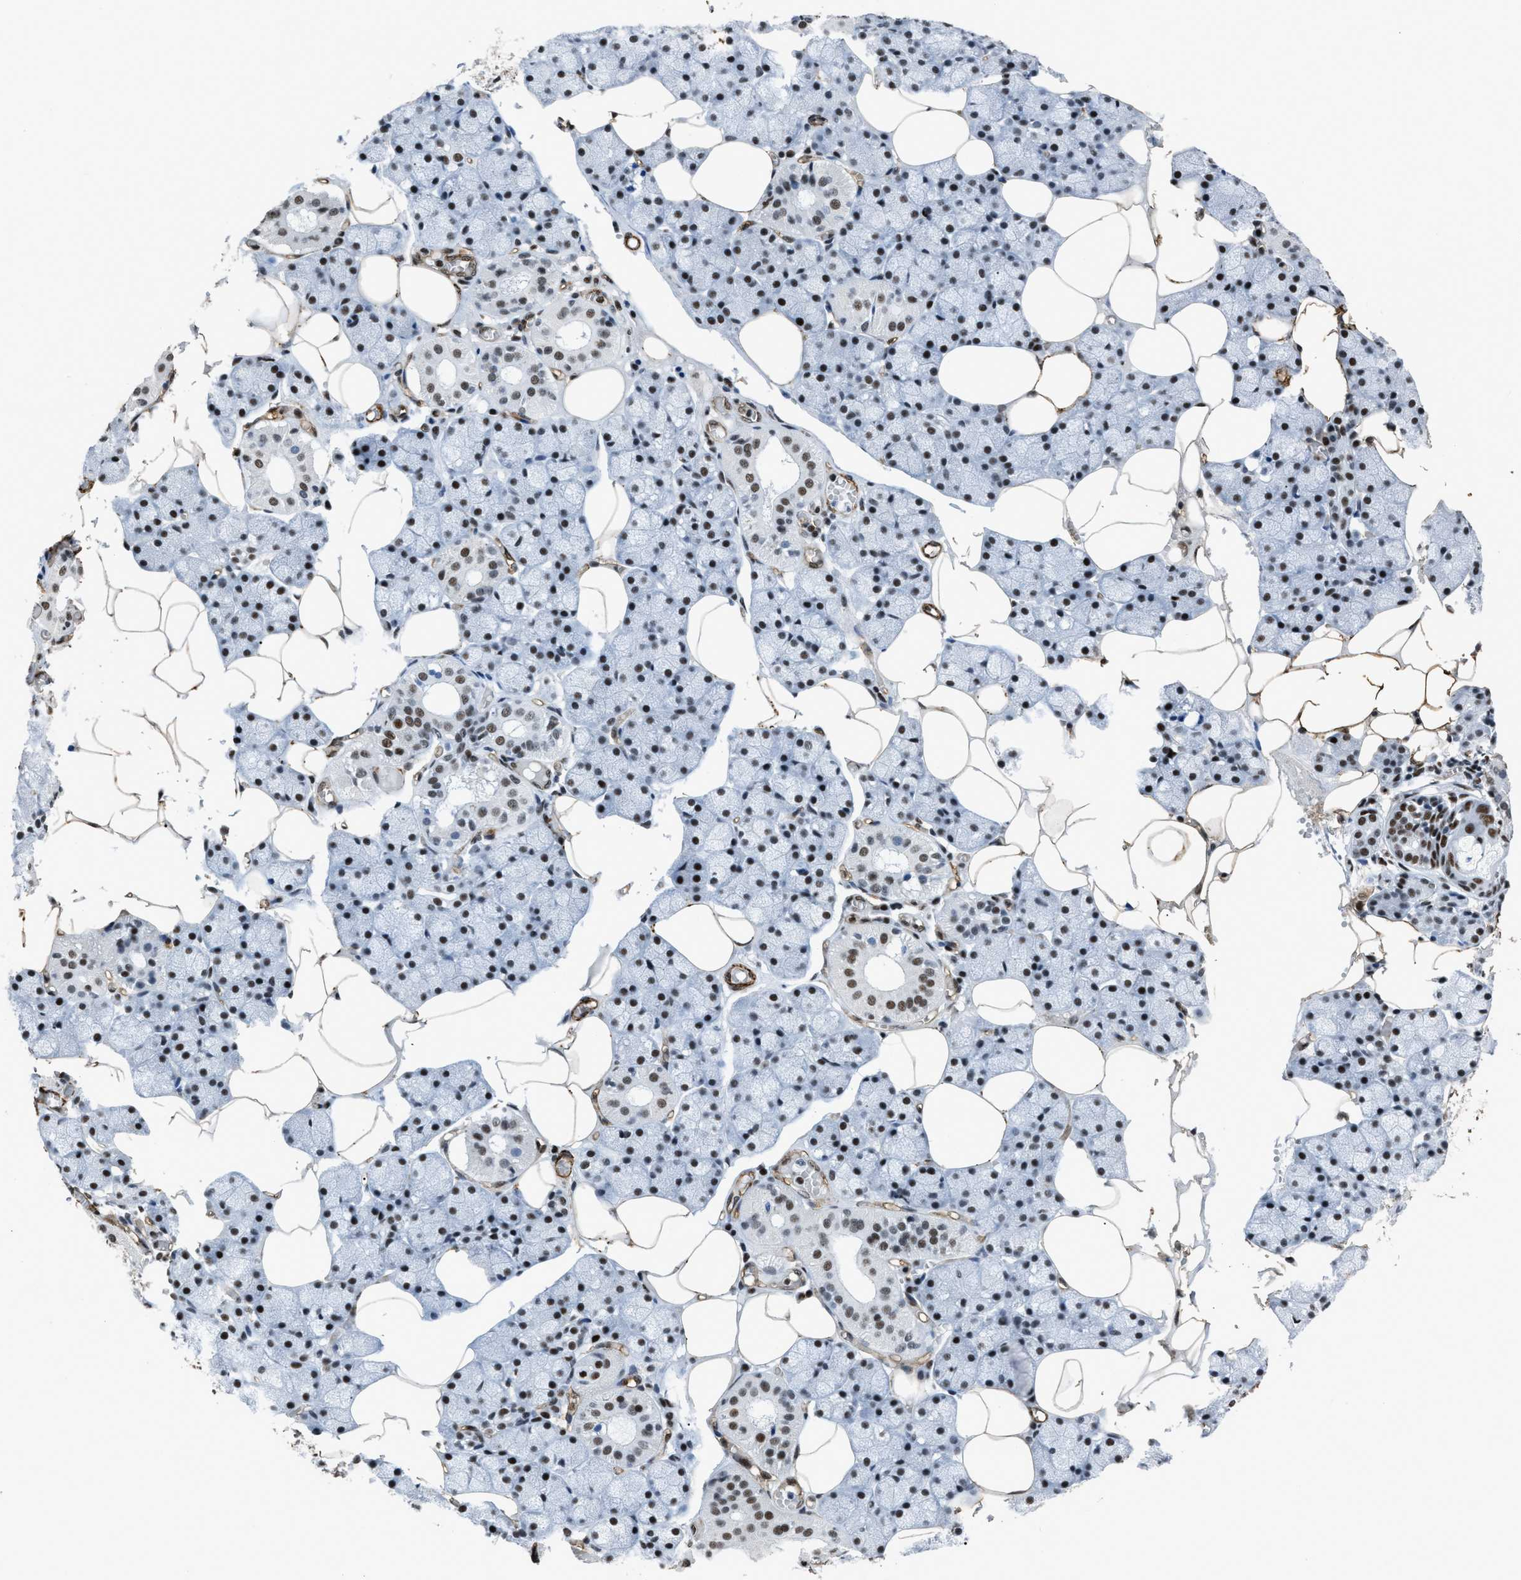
{"staining": {"intensity": "moderate", "quantity": ">75%", "location": "nuclear"}, "tissue": "salivary gland", "cell_type": "Glandular cells", "image_type": "normal", "snomed": [{"axis": "morphology", "description": "Normal tissue, NOS"}, {"axis": "topography", "description": "Salivary gland"}], "caption": "A high-resolution image shows immunohistochemistry staining of normal salivary gland, which displays moderate nuclear staining in about >75% of glandular cells. The staining was performed using DAB (3,3'-diaminobenzidine), with brown indicating positive protein expression. Nuclei are stained blue with hematoxylin.", "gene": "DDX5", "patient": {"sex": "male", "age": 62}}